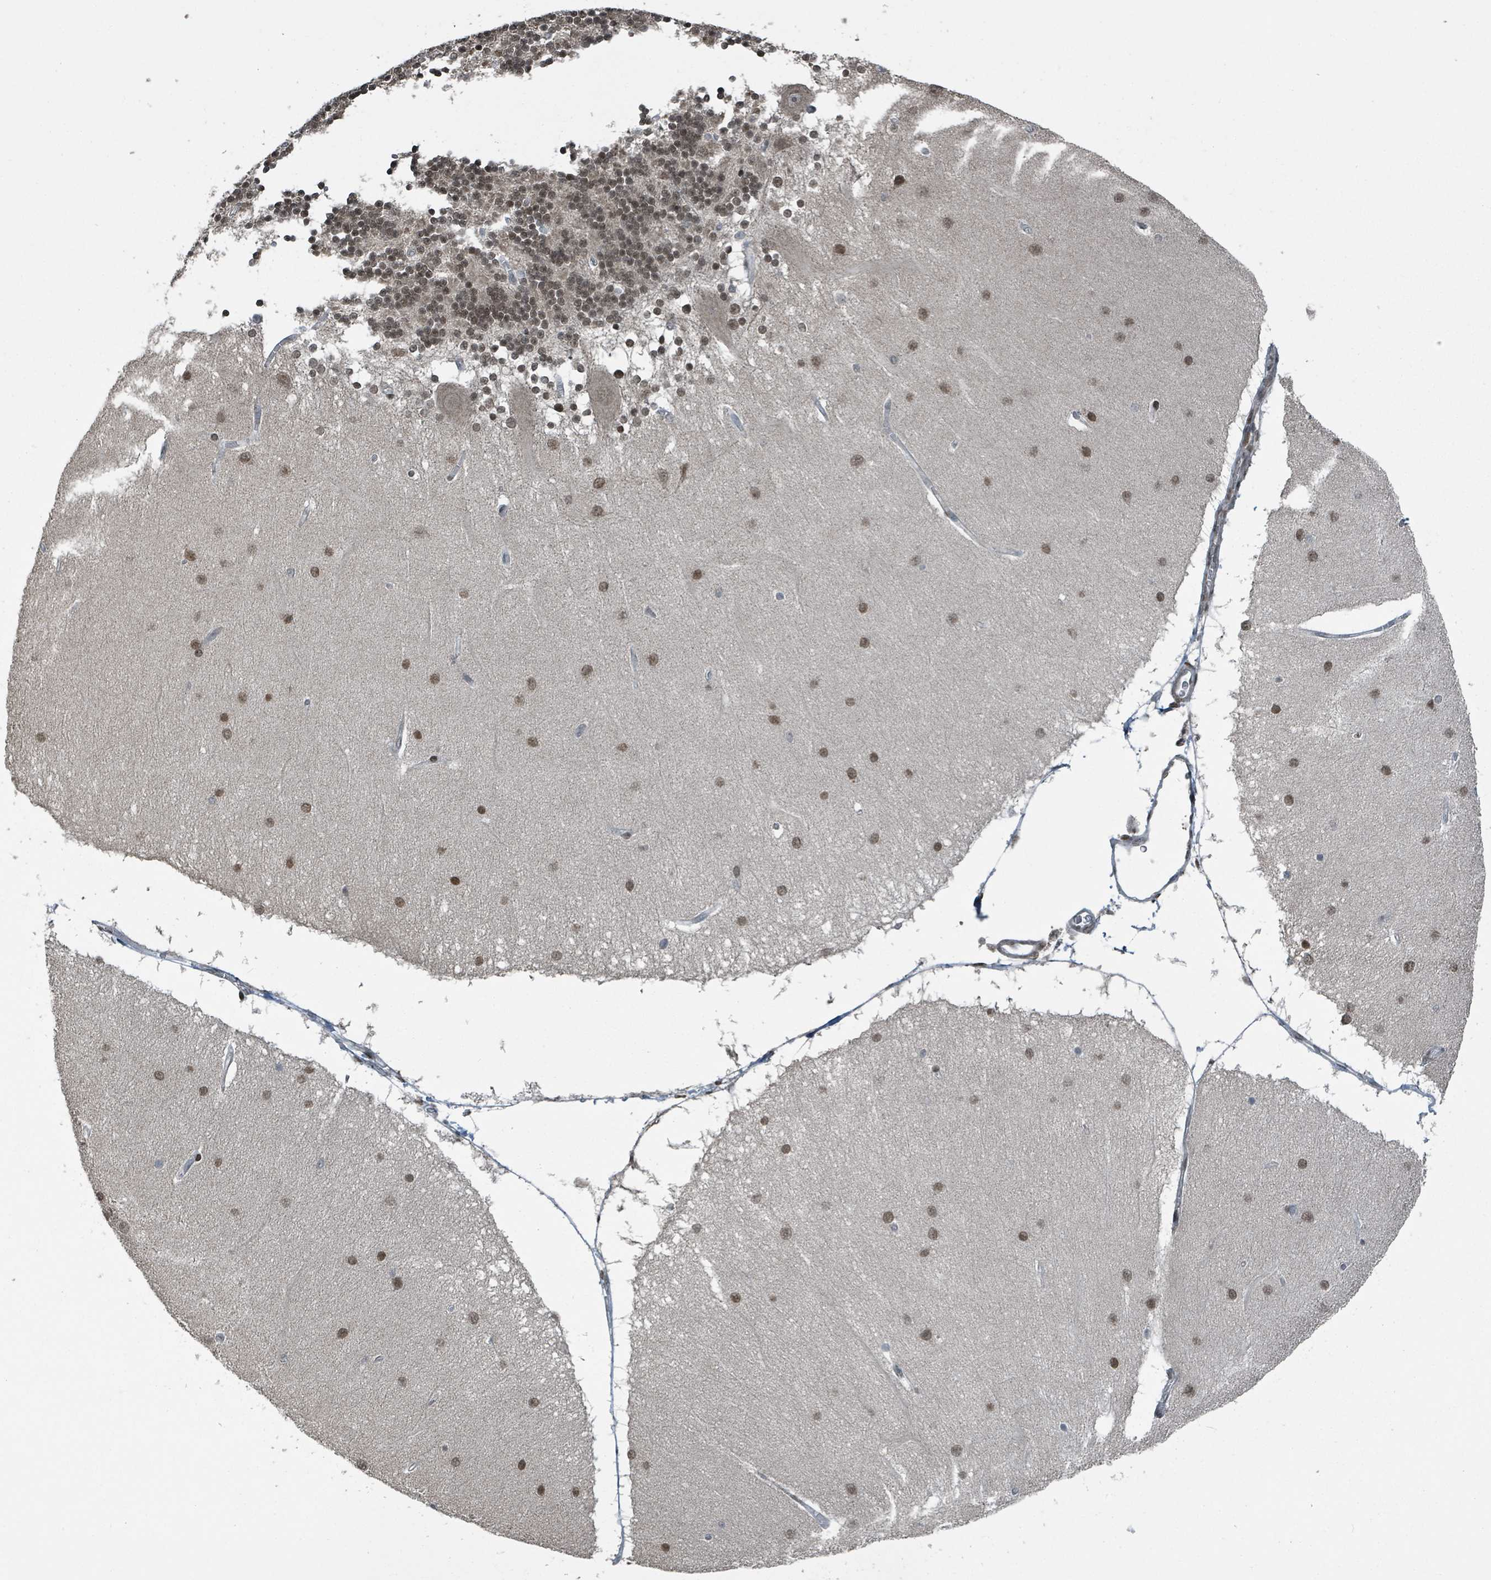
{"staining": {"intensity": "moderate", "quantity": ">75%", "location": "nuclear"}, "tissue": "cerebellum", "cell_type": "Cells in granular layer", "image_type": "normal", "snomed": [{"axis": "morphology", "description": "Normal tissue, NOS"}, {"axis": "topography", "description": "Cerebellum"}], "caption": "Cerebellum stained for a protein shows moderate nuclear positivity in cells in granular layer. (Stains: DAB in brown, nuclei in blue, Microscopy: brightfield microscopy at high magnification).", "gene": "PHIP", "patient": {"sex": "female", "age": 54}}